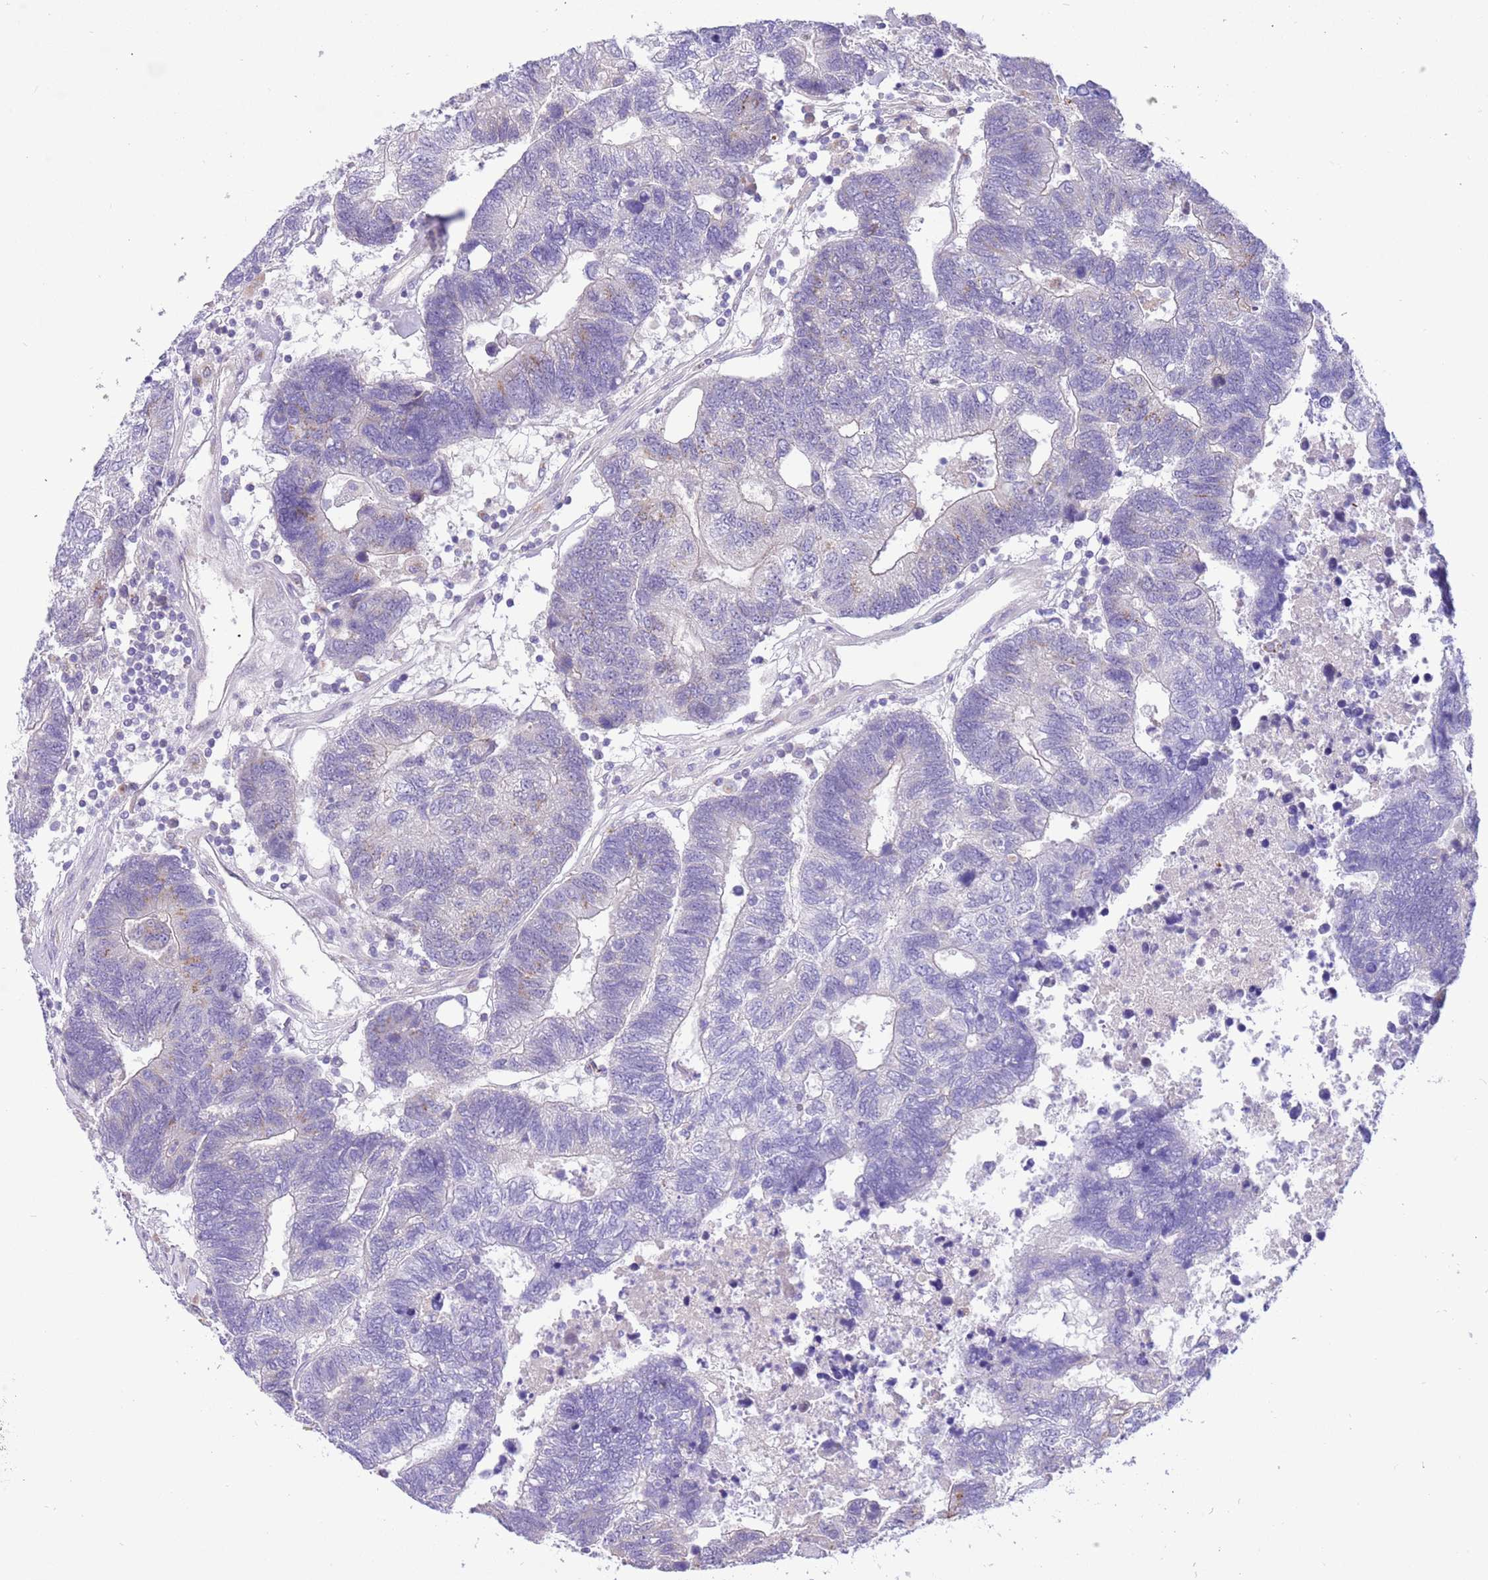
{"staining": {"intensity": "negative", "quantity": "none", "location": "none"}, "tissue": "colorectal cancer", "cell_type": "Tumor cells", "image_type": "cancer", "snomed": [{"axis": "morphology", "description": "Adenocarcinoma, NOS"}, {"axis": "topography", "description": "Colon"}], "caption": "IHC image of neoplastic tissue: human colorectal cancer (adenocarcinoma) stained with DAB demonstrates no significant protein positivity in tumor cells.", "gene": "COX17", "patient": {"sex": "female", "age": 48}}